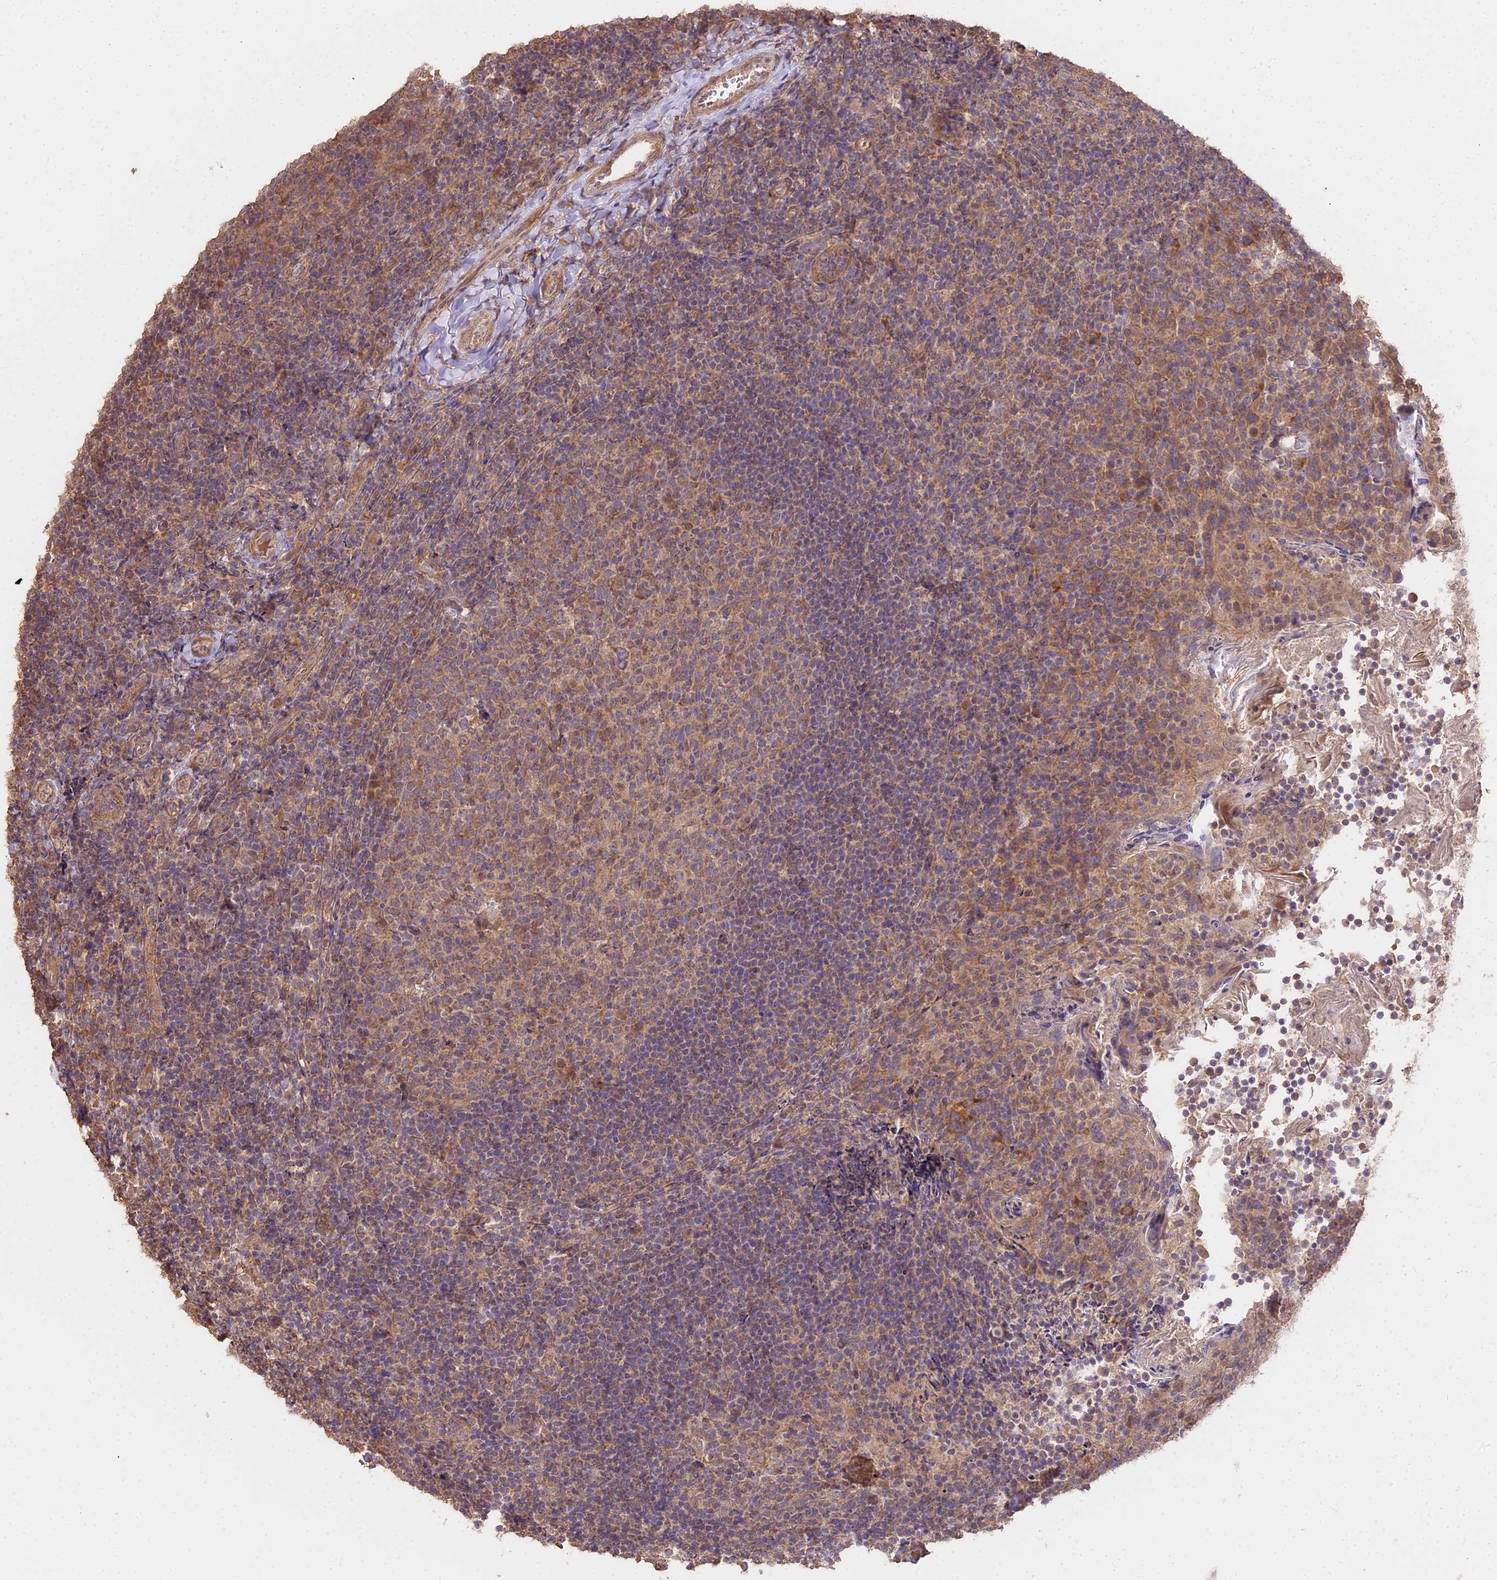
{"staining": {"intensity": "moderate", "quantity": "25%-75%", "location": "cytoplasmic/membranous"}, "tissue": "tonsil", "cell_type": "Germinal center cells", "image_type": "normal", "snomed": [{"axis": "morphology", "description": "Normal tissue, NOS"}, {"axis": "topography", "description": "Tonsil"}], "caption": "This photomicrograph exhibits IHC staining of unremarkable human tonsil, with medium moderate cytoplasmic/membranous staining in approximately 25%-75% of germinal center cells.", "gene": "METTL13", "patient": {"sex": "female", "age": 10}}